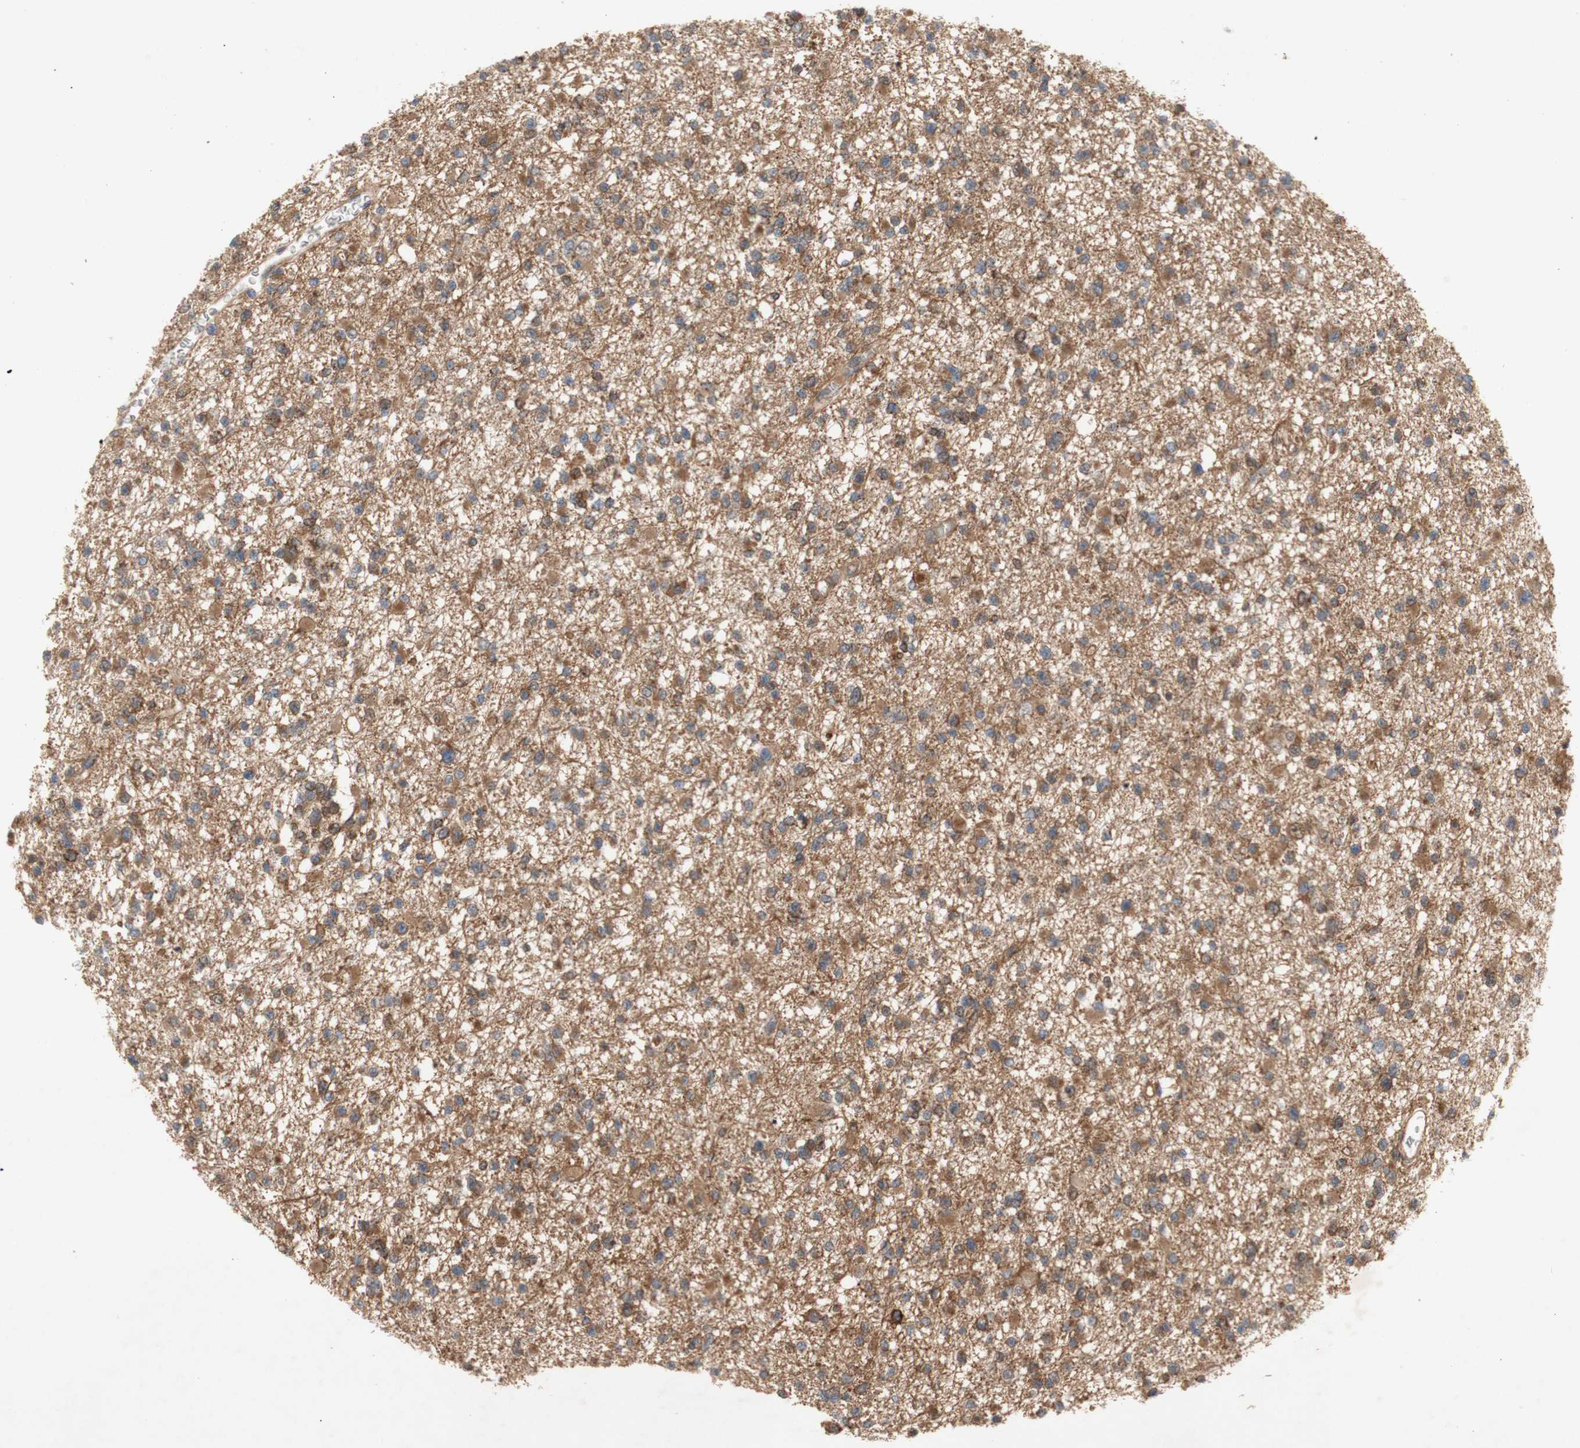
{"staining": {"intensity": "moderate", "quantity": ">75%", "location": "cytoplasmic/membranous"}, "tissue": "glioma", "cell_type": "Tumor cells", "image_type": "cancer", "snomed": [{"axis": "morphology", "description": "Glioma, malignant, Low grade"}, {"axis": "topography", "description": "Brain"}], "caption": "Moderate cytoplasmic/membranous protein positivity is present in about >75% of tumor cells in low-grade glioma (malignant).", "gene": "PKN1", "patient": {"sex": "female", "age": 22}}